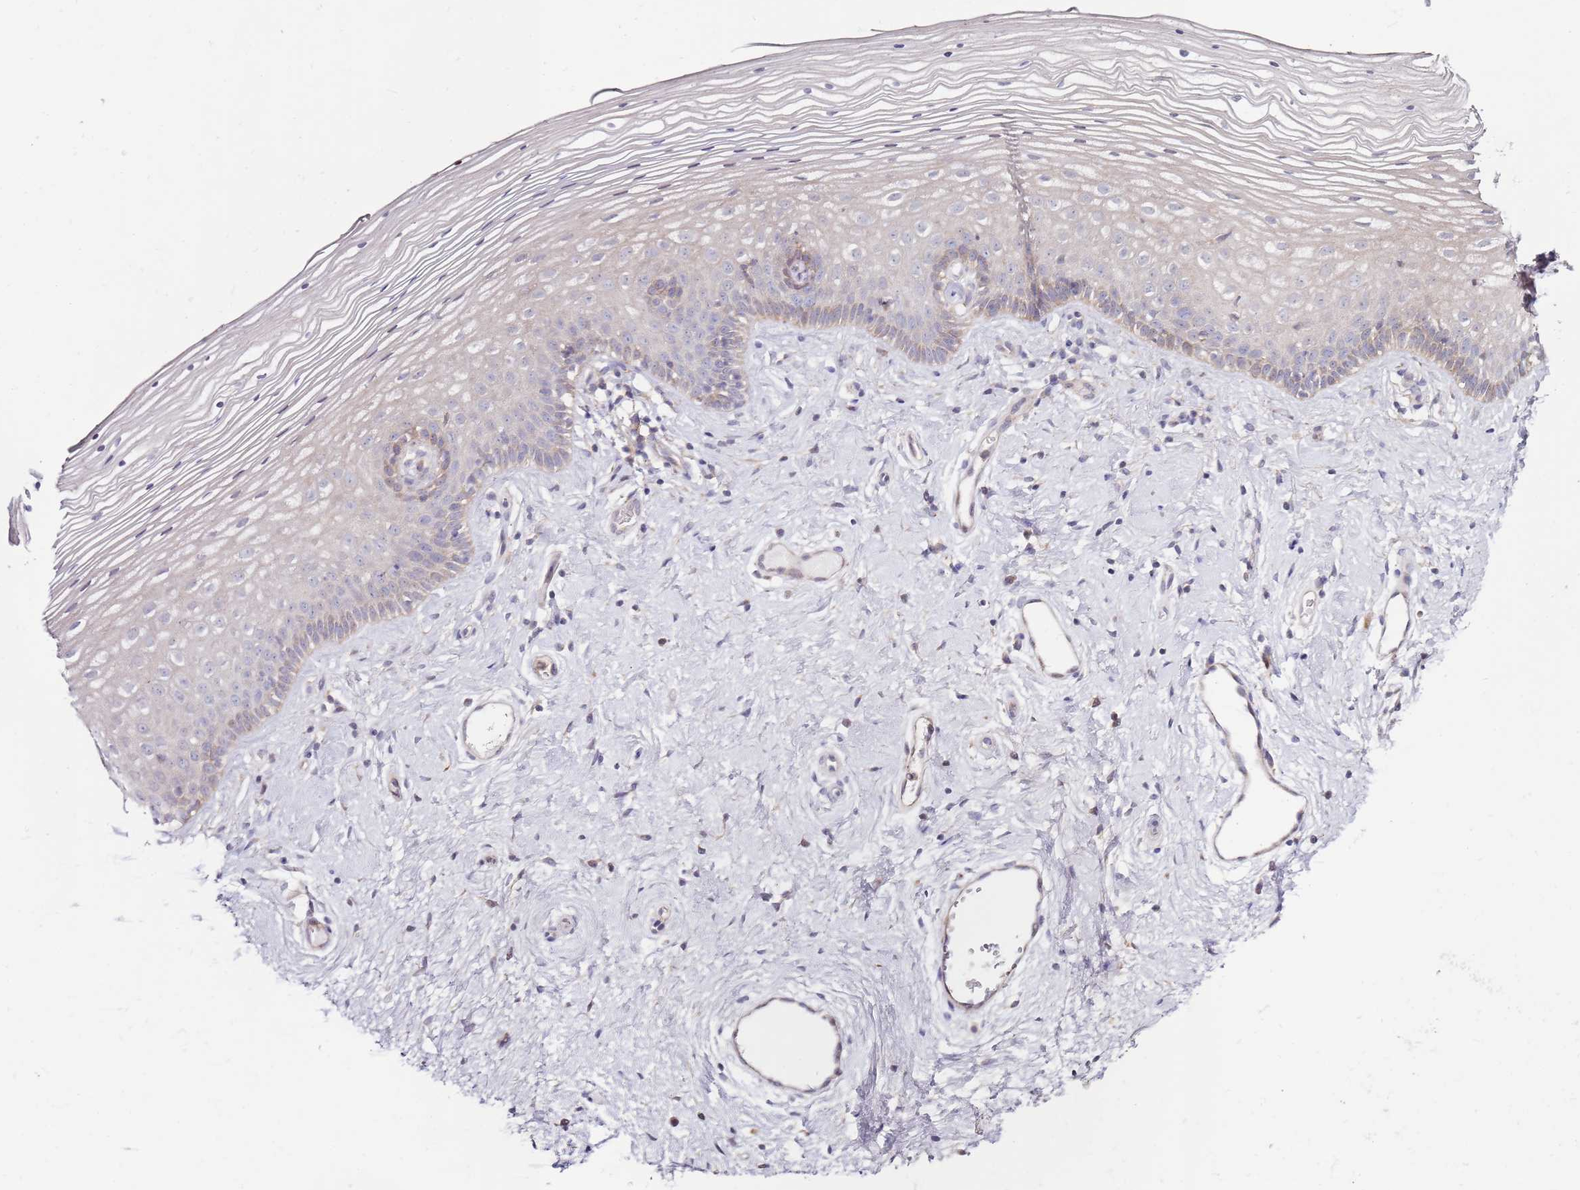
{"staining": {"intensity": "moderate", "quantity": "<25%", "location": "cytoplasmic/membranous"}, "tissue": "vagina", "cell_type": "Squamous epithelial cells", "image_type": "normal", "snomed": [{"axis": "morphology", "description": "Normal tissue, NOS"}, {"axis": "topography", "description": "Vagina"}], "caption": "An IHC image of normal tissue is shown. Protein staining in brown shows moderate cytoplasmic/membranous positivity in vagina within squamous epithelial cells.", "gene": "CNOT9", "patient": {"sex": "female", "age": 46}}